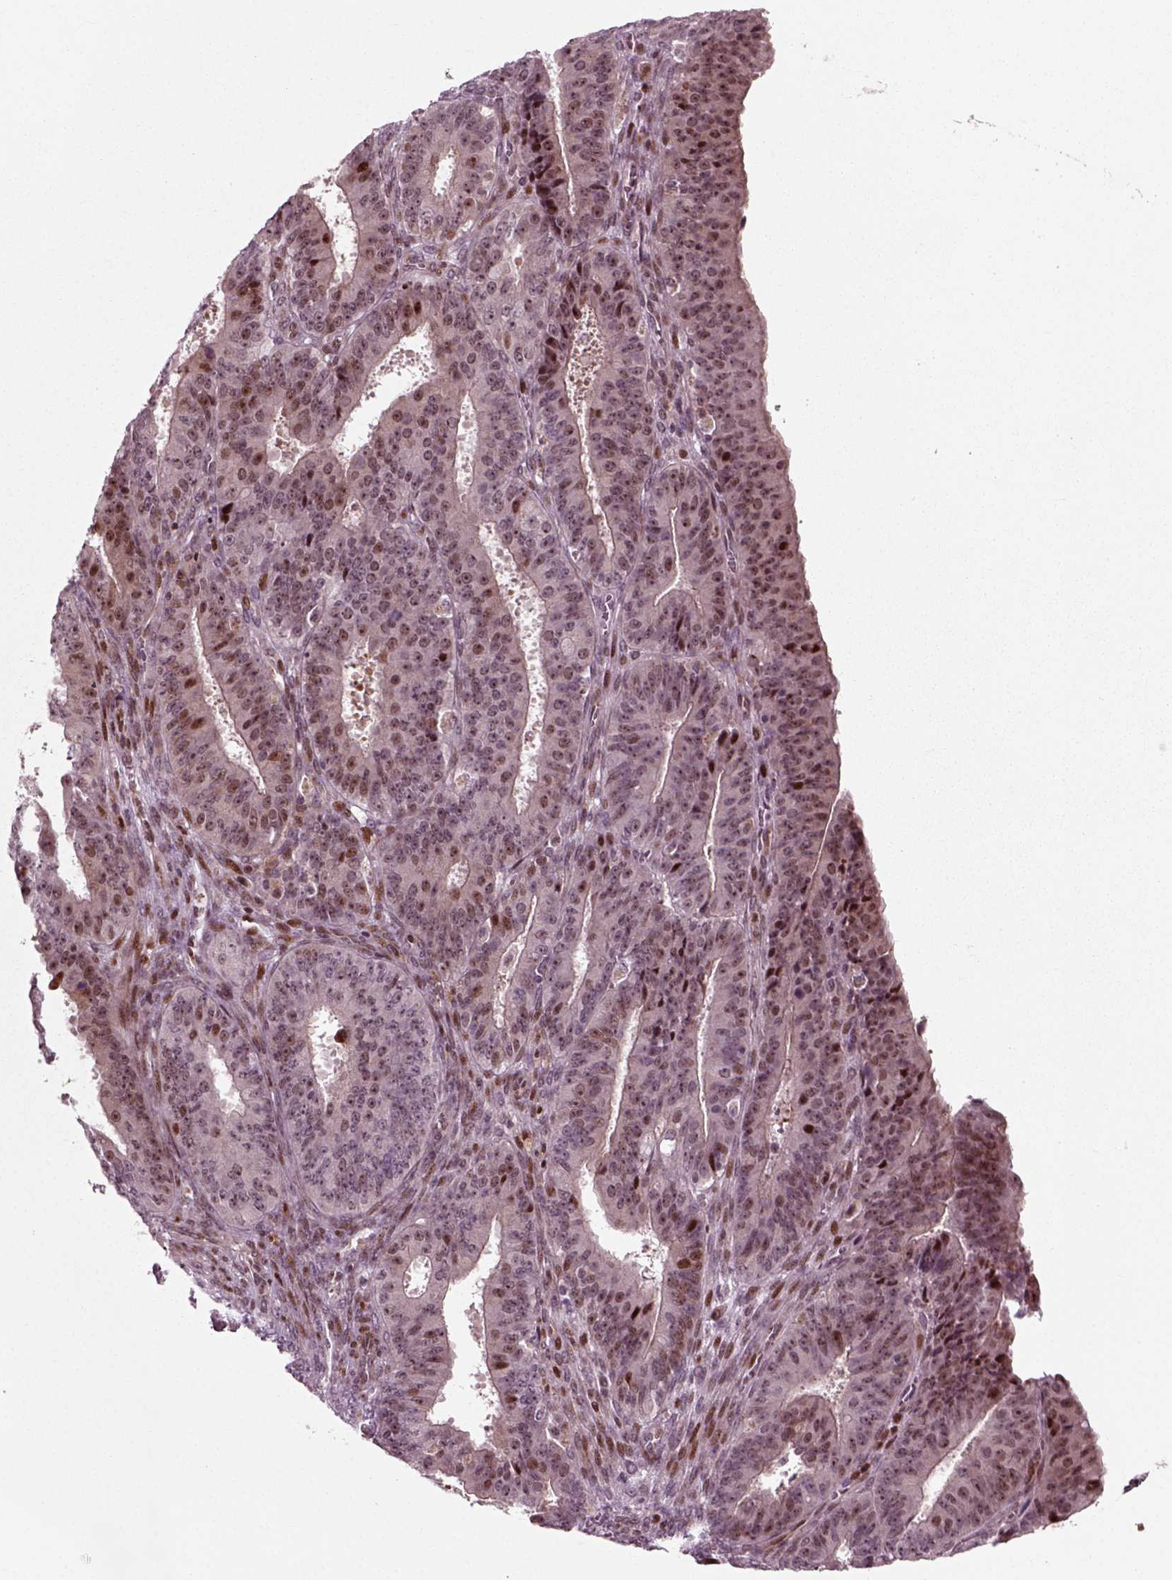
{"staining": {"intensity": "moderate", "quantity": "<25%", "location": "nuclear"}, "tissue": "ovarian cancer", "cell_type": "Tumor cells", "image_type": "cancer", "snomed": [{"axis": "morphology", "description": "Carcinoma, endometroid"}, {"axis": "topography", "description": "Ovary"}], "caption": "Immunohistochemistry (IHC) histopathology image of neoplastic tissue: human ovarian cancer stained using immunohistochemistry (IHC) demonstrates low levels of moderate protein expression localized specifically in the nuclear of tumor cells, appearing as a nuclear brown color.", "gene": "CDC14A", "patient": {"sex": "female", "age": 42}}